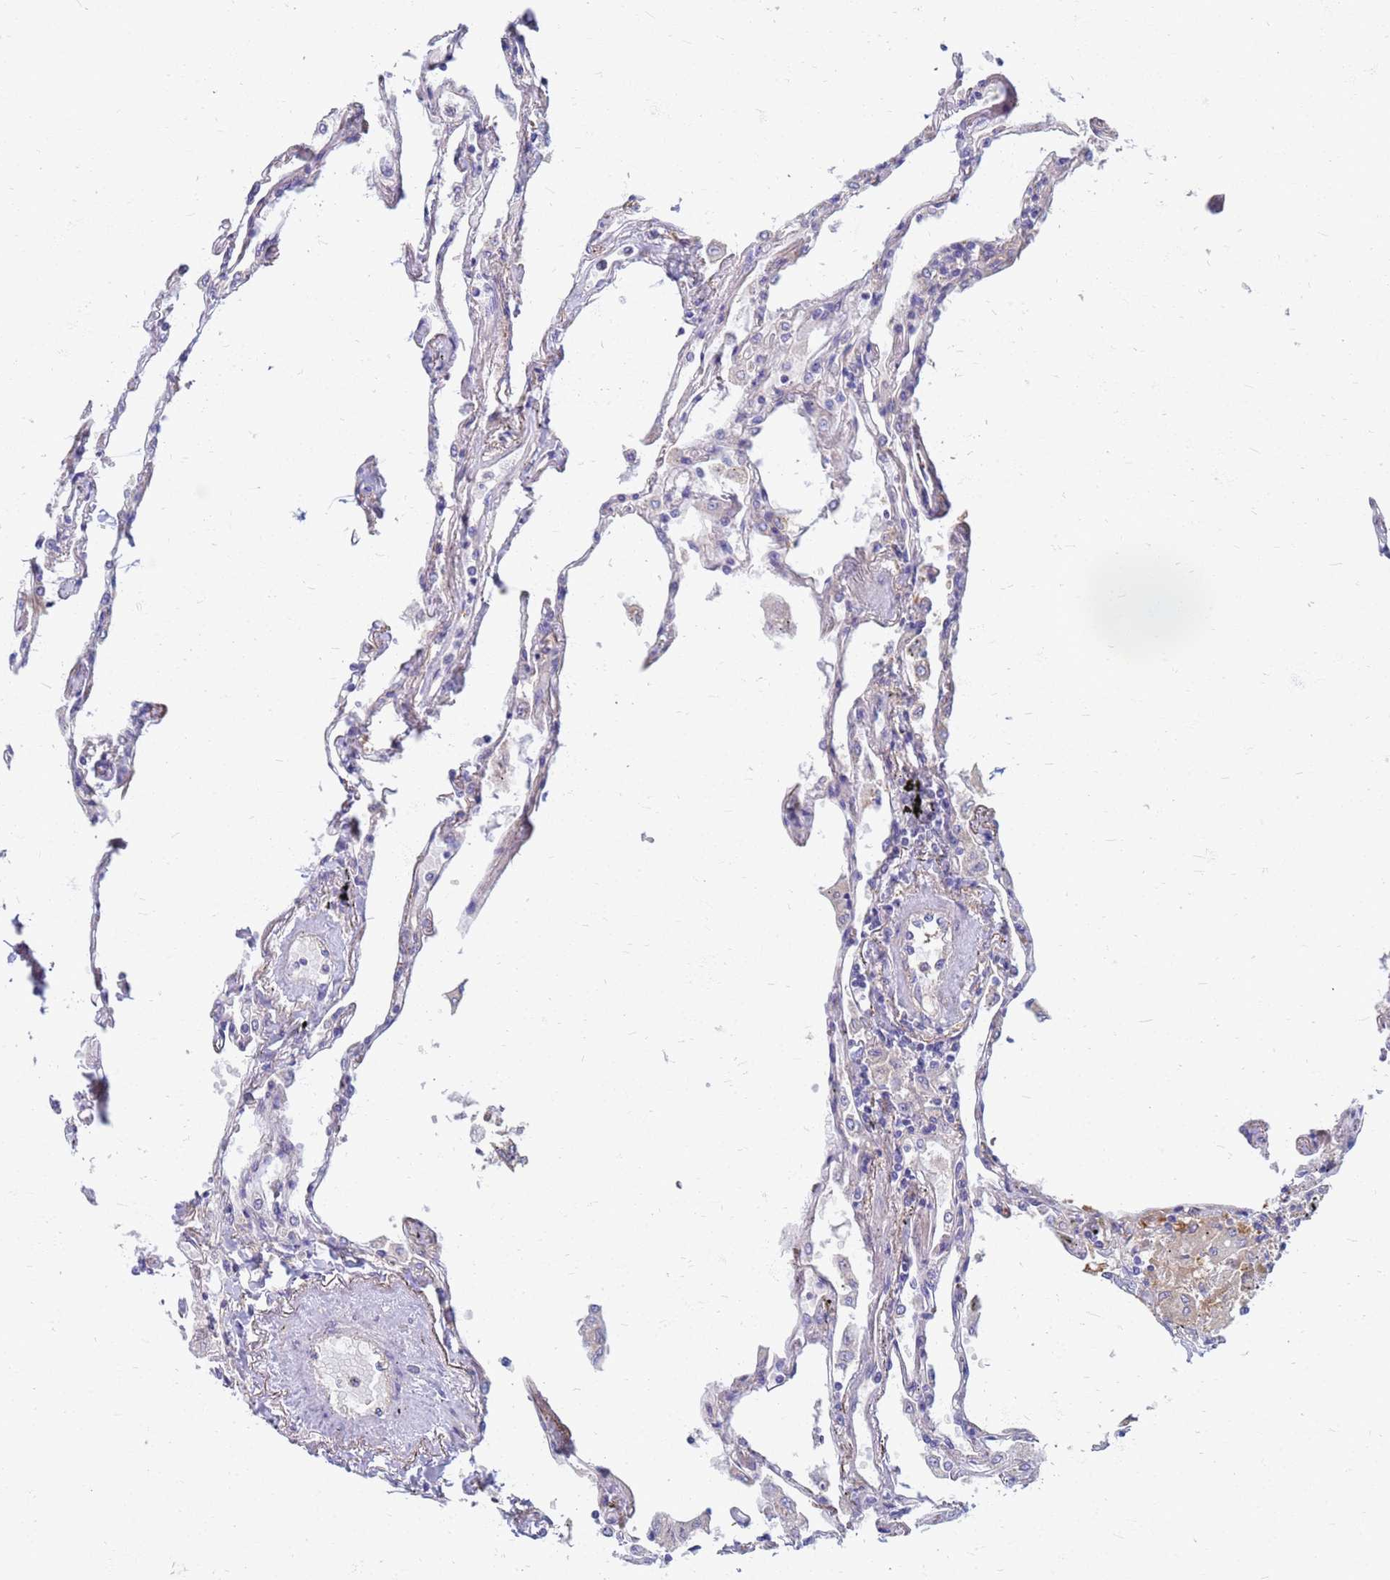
{"staining": {"intensity": "negative", "quantity": "none", "location": "none"}, "tissue": "lung", "cell_type": "Alveolar cells", "image_type": "normal", "snomed": [{"axis": "morphology", "description": "Normal tissue, NOS"}, {"axis": "topography", "description": "Lung"}], "caption": "IHC of benign human lung reveals no positivity in alveolar cells. (Brightfield microscopy of DAB IHC at high magnification).", "gene": "EEA1", "patient": {"sex": "female", "age": 67}}